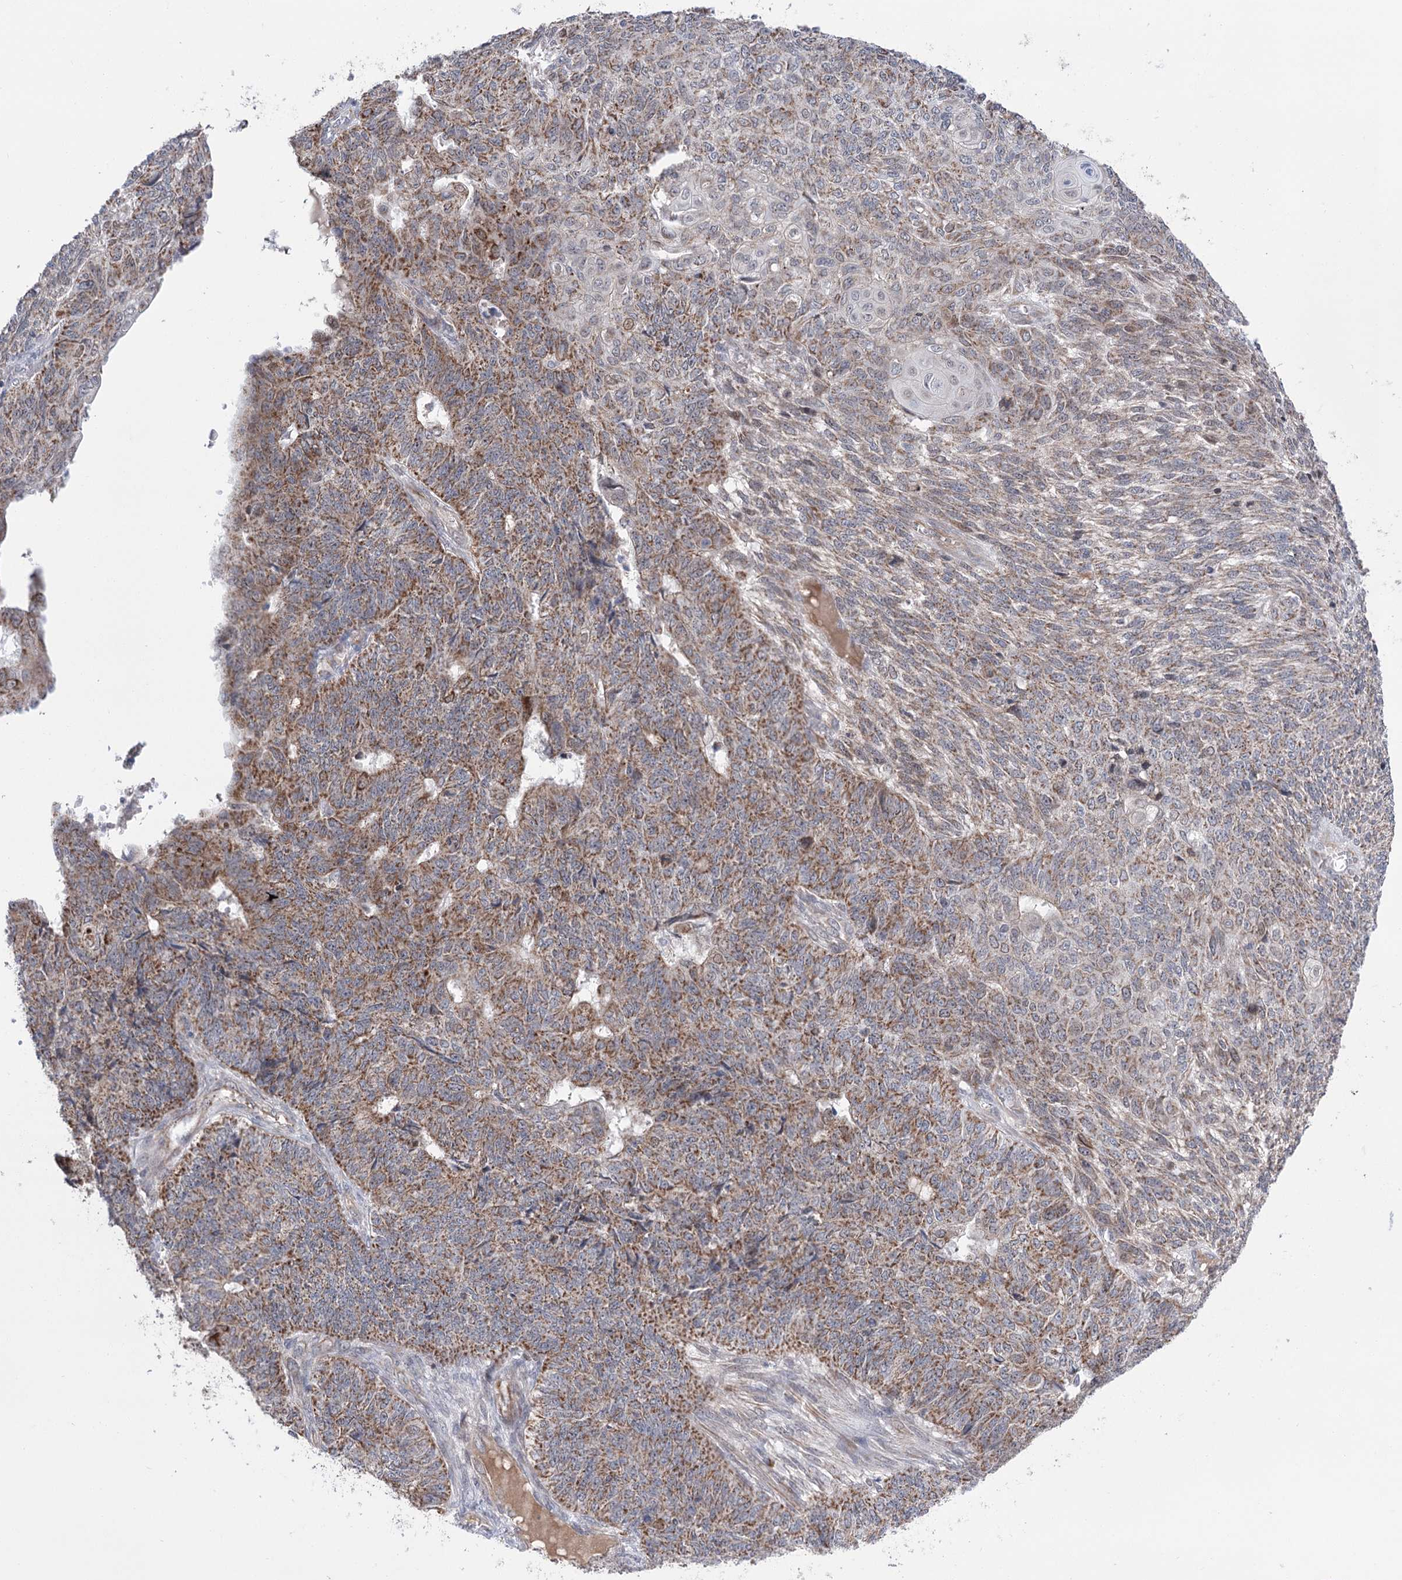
{"staining": {"intensity": "moderate", "quantity": ">75%", "location": "cytoplasmic/membranous"}, "tissue": "endometrial cancer", "cell_type": "Tumor cells", "image_type": "cancer", "snomed": [{"axis": "morphology", "description": "Adenocarcinoma, NOS"}, {"axis": "topography", "description": "Endometrium"}], "caption": "High-power microscopy captured an immunohistochemistry (IHC) micrograph of endometrial adenocarcinoma, revealing moderate cytoplasmic/membranous expression in about >75% of tumor cells. (DAB (3,3'-diaminobenzidine) IHC, brown staining for protein, blue staining for nuclei).", "gene": "ECHDC3", "patient": {"sex": "female", "age": 32}}